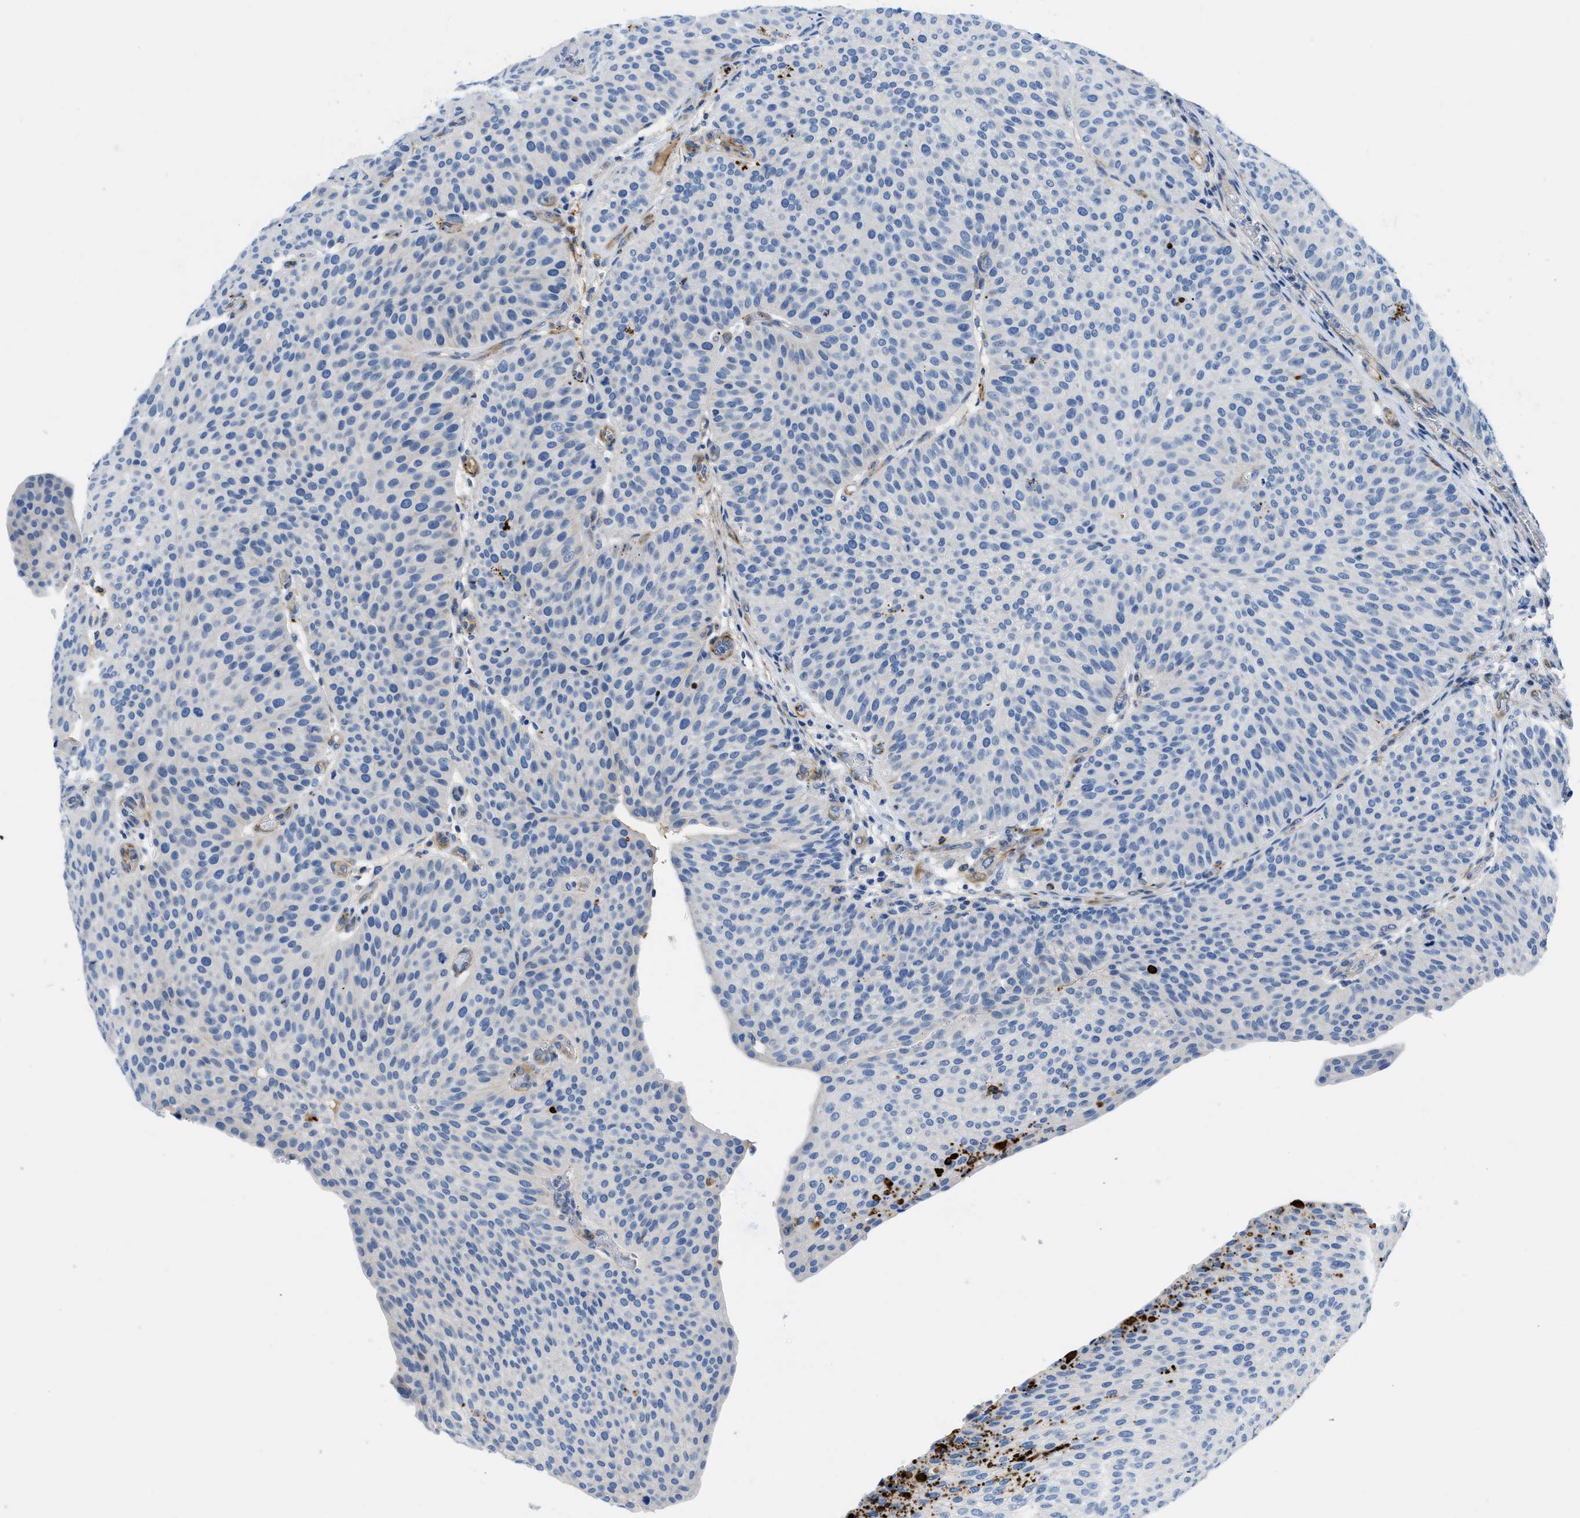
{"staining": {"intensity": "negative", "quantity": "none", "location": "none"}, "tissue": "urothelial cancer", "cell_type": "Tumor cells", "image_type": "cancer", "snomed": [{"axis": "morphology", "description": "Urothelial carcinoma, Low grade"}, {"axis": "topography", "description": "Smooth muscle"}, {"axis": "topography", "description": "Urinary bladder"}], "caption": "High power microscopy photomicrograph of an immunohistochemistry (IHC) image of urothelial carcinoma (low-grade), revealing no significant expression in tumor cells.", "gene": "XCR1", "patient": {"sex": "male", "age": 60}}